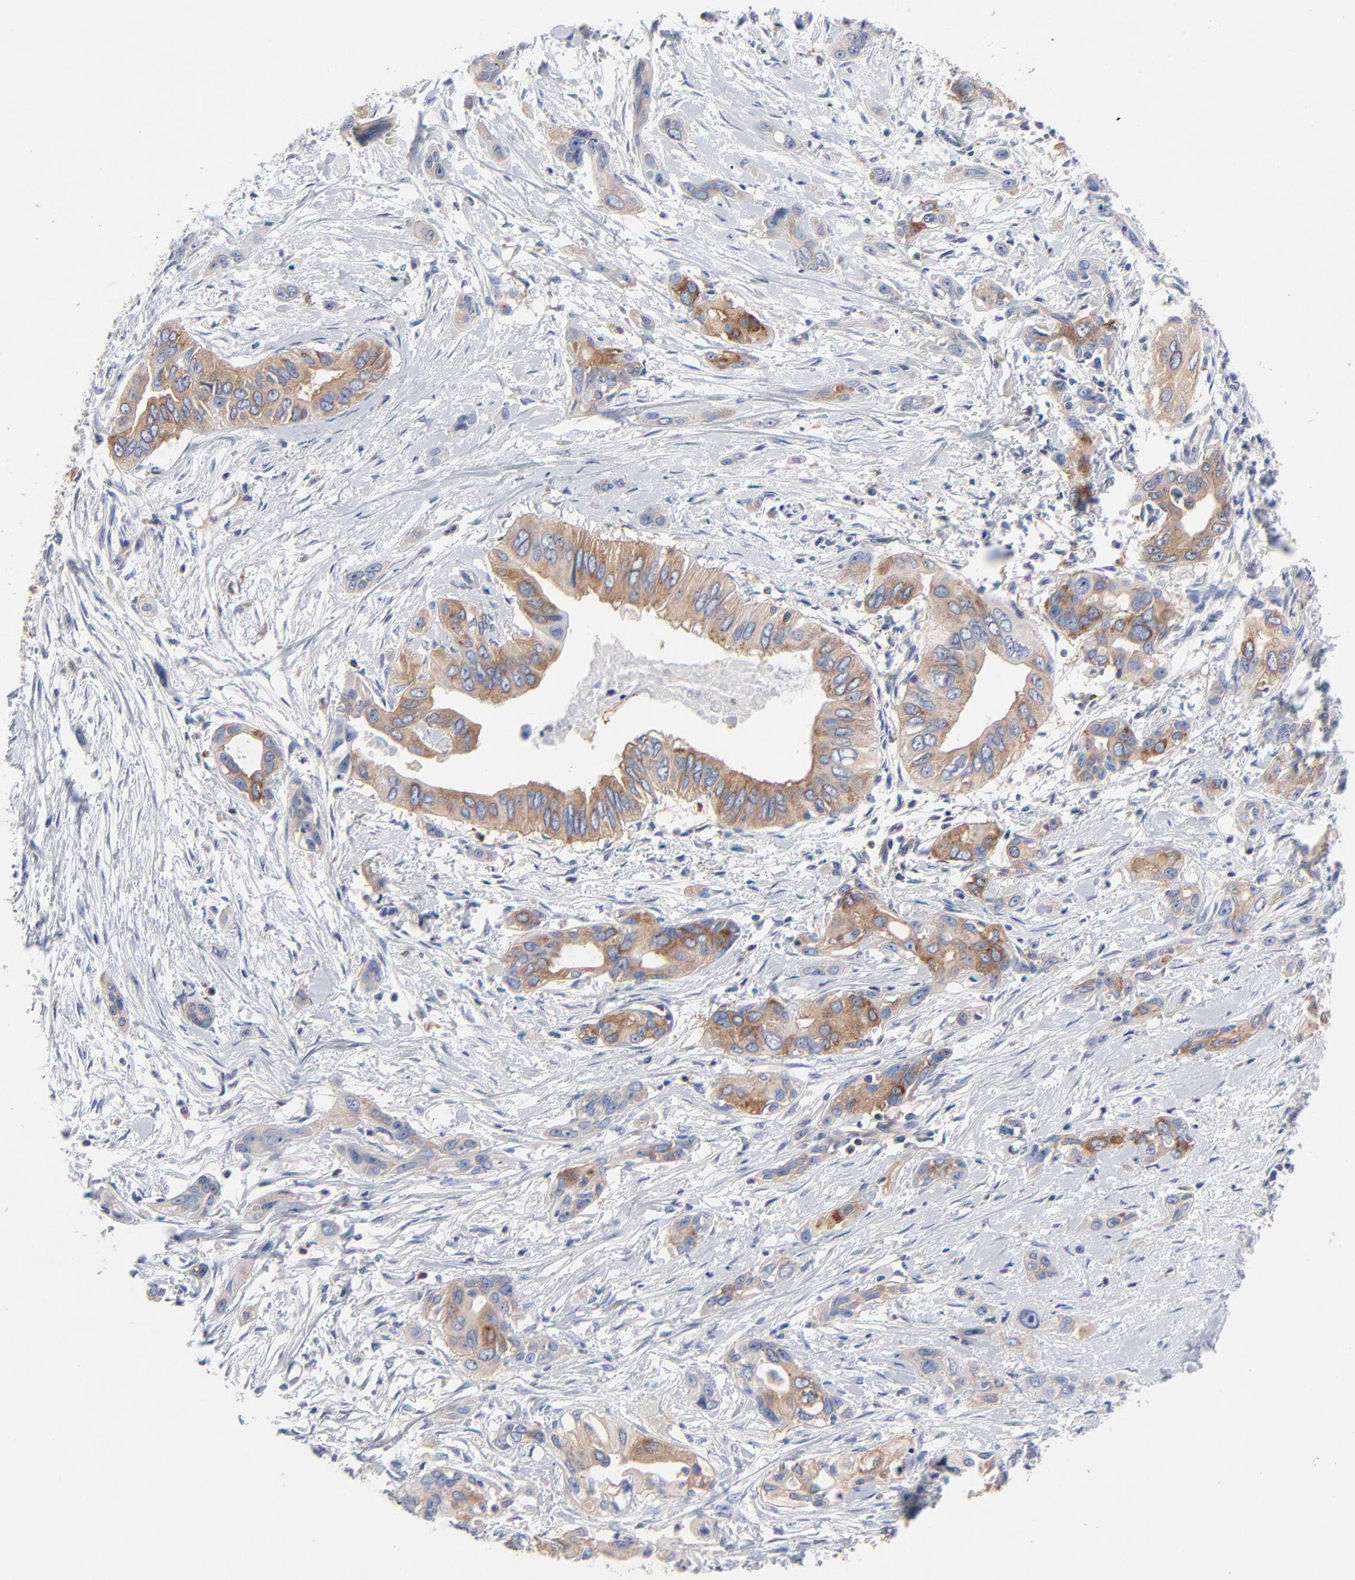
{"staining": {"intensity": "moderate", "quantity": ">75%", "location": "cytoplasmic/membranous"}, "tissue": "pancreatic cancer", "cell_type": "Tumor cells", "image_type": "cancer", "snomed": [{"axis": "morphology", "description": "Adenocarcinoma, NOS"}, {"axis": "topography", "description": "Pancreas"}], "caption": "Immunohistochemical staining of pancreatic adenocarcinoma exhibits medium levels of moderate cytoplasmic/membranous protein expression in about >75% of tumor cells.", "gene": "CD2AP", "patient": {"sex": "female", "age": 60}}